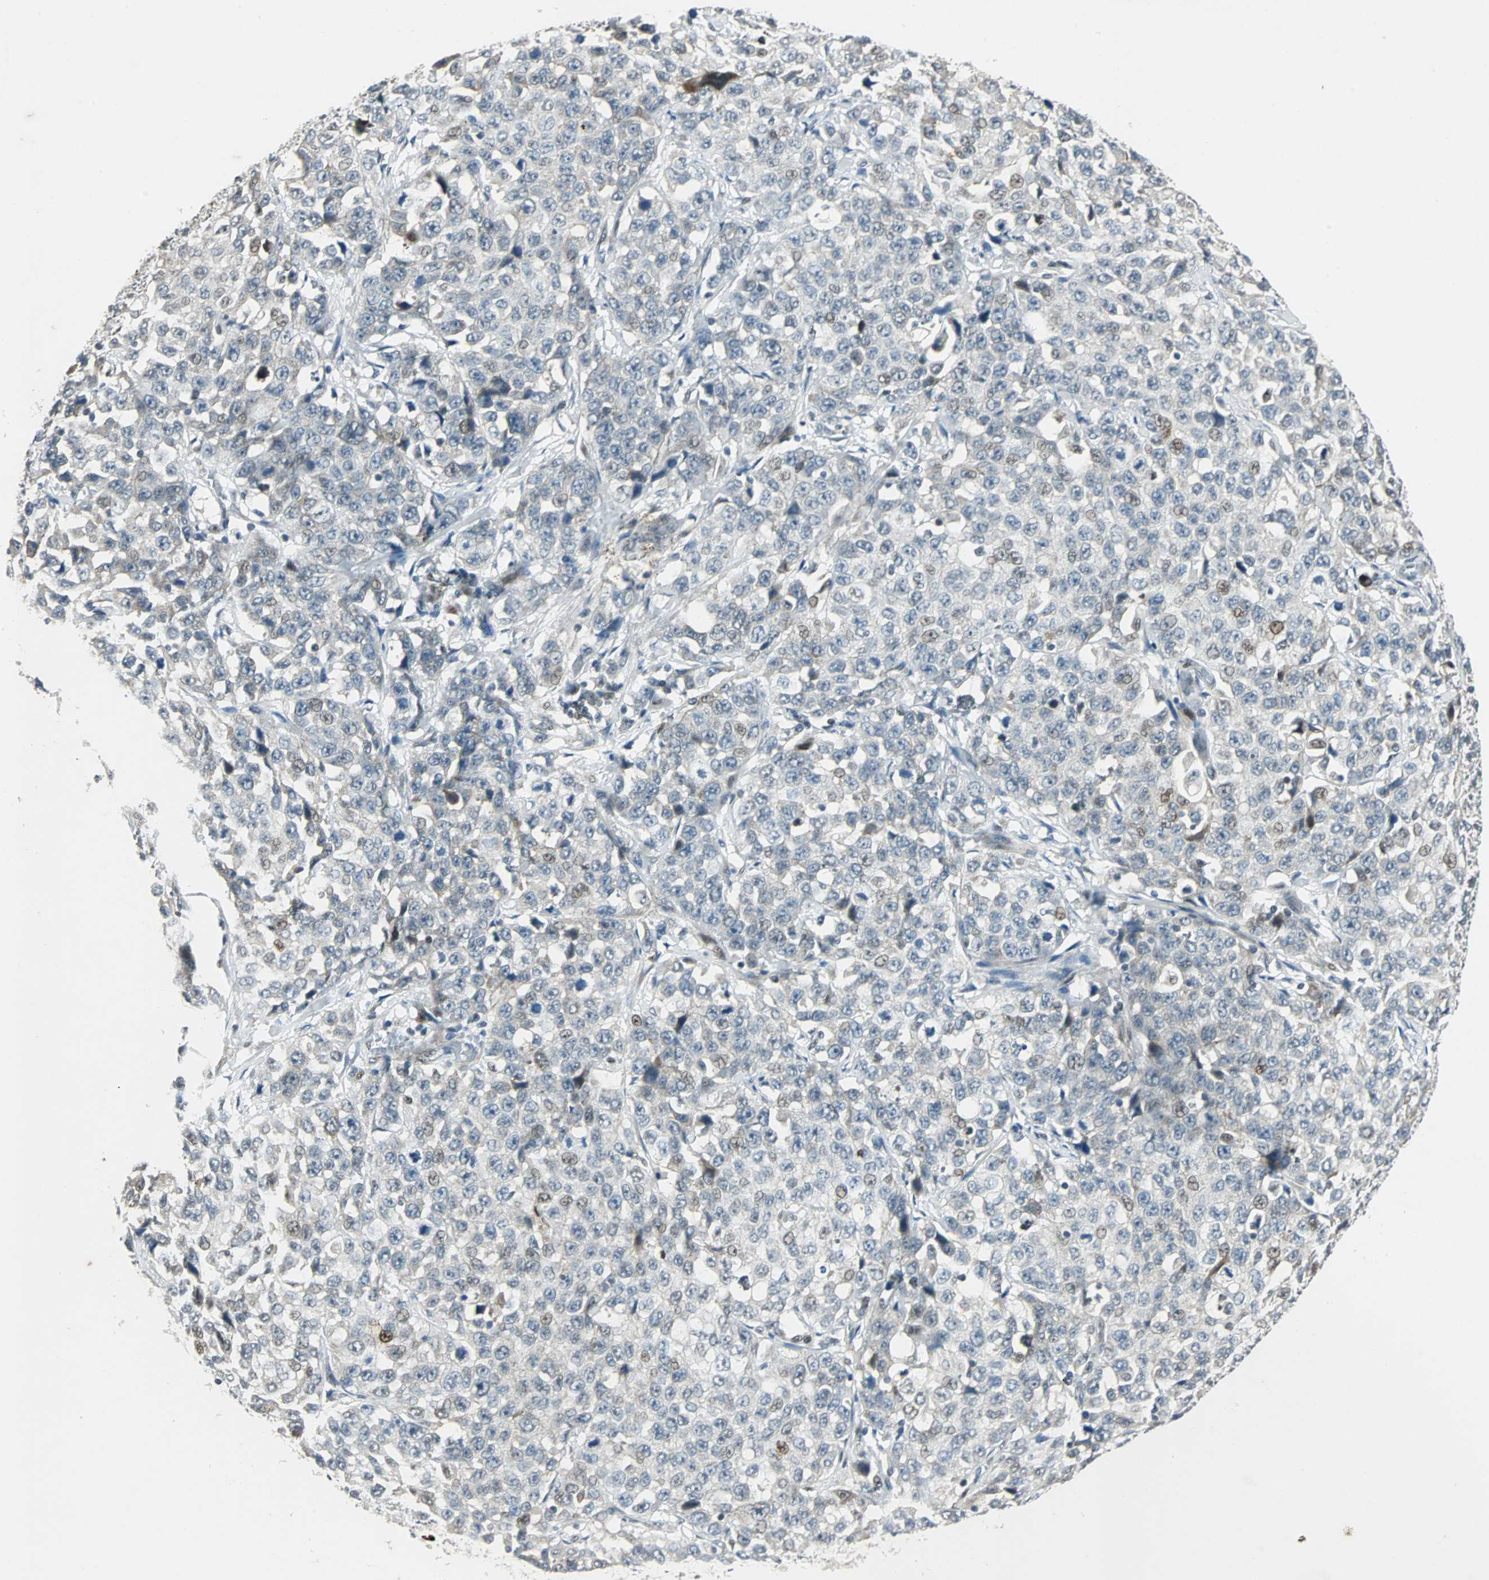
{"staining": {"intensity": "weak", "quantity": "<25%", "location": "nuclear"}, "tissue": "stomach cancer", "cell_type": "Tumor cells", "image_type": "cancer", "snomed": [{"axis": "morphology", "description": "Normal tissue, NOS"}, {"axis": "morphology", "description": "Adenocarcinoma, NOS"}, {"axis": "topography", "description": "Stomach"}], "caption": "Stomach adenocarcinoma was stained to show a protein in brown. There is no significant staining in tumor cells.", "gene": "AJUBA", "patient": {"sex": "male", "age": 48}}